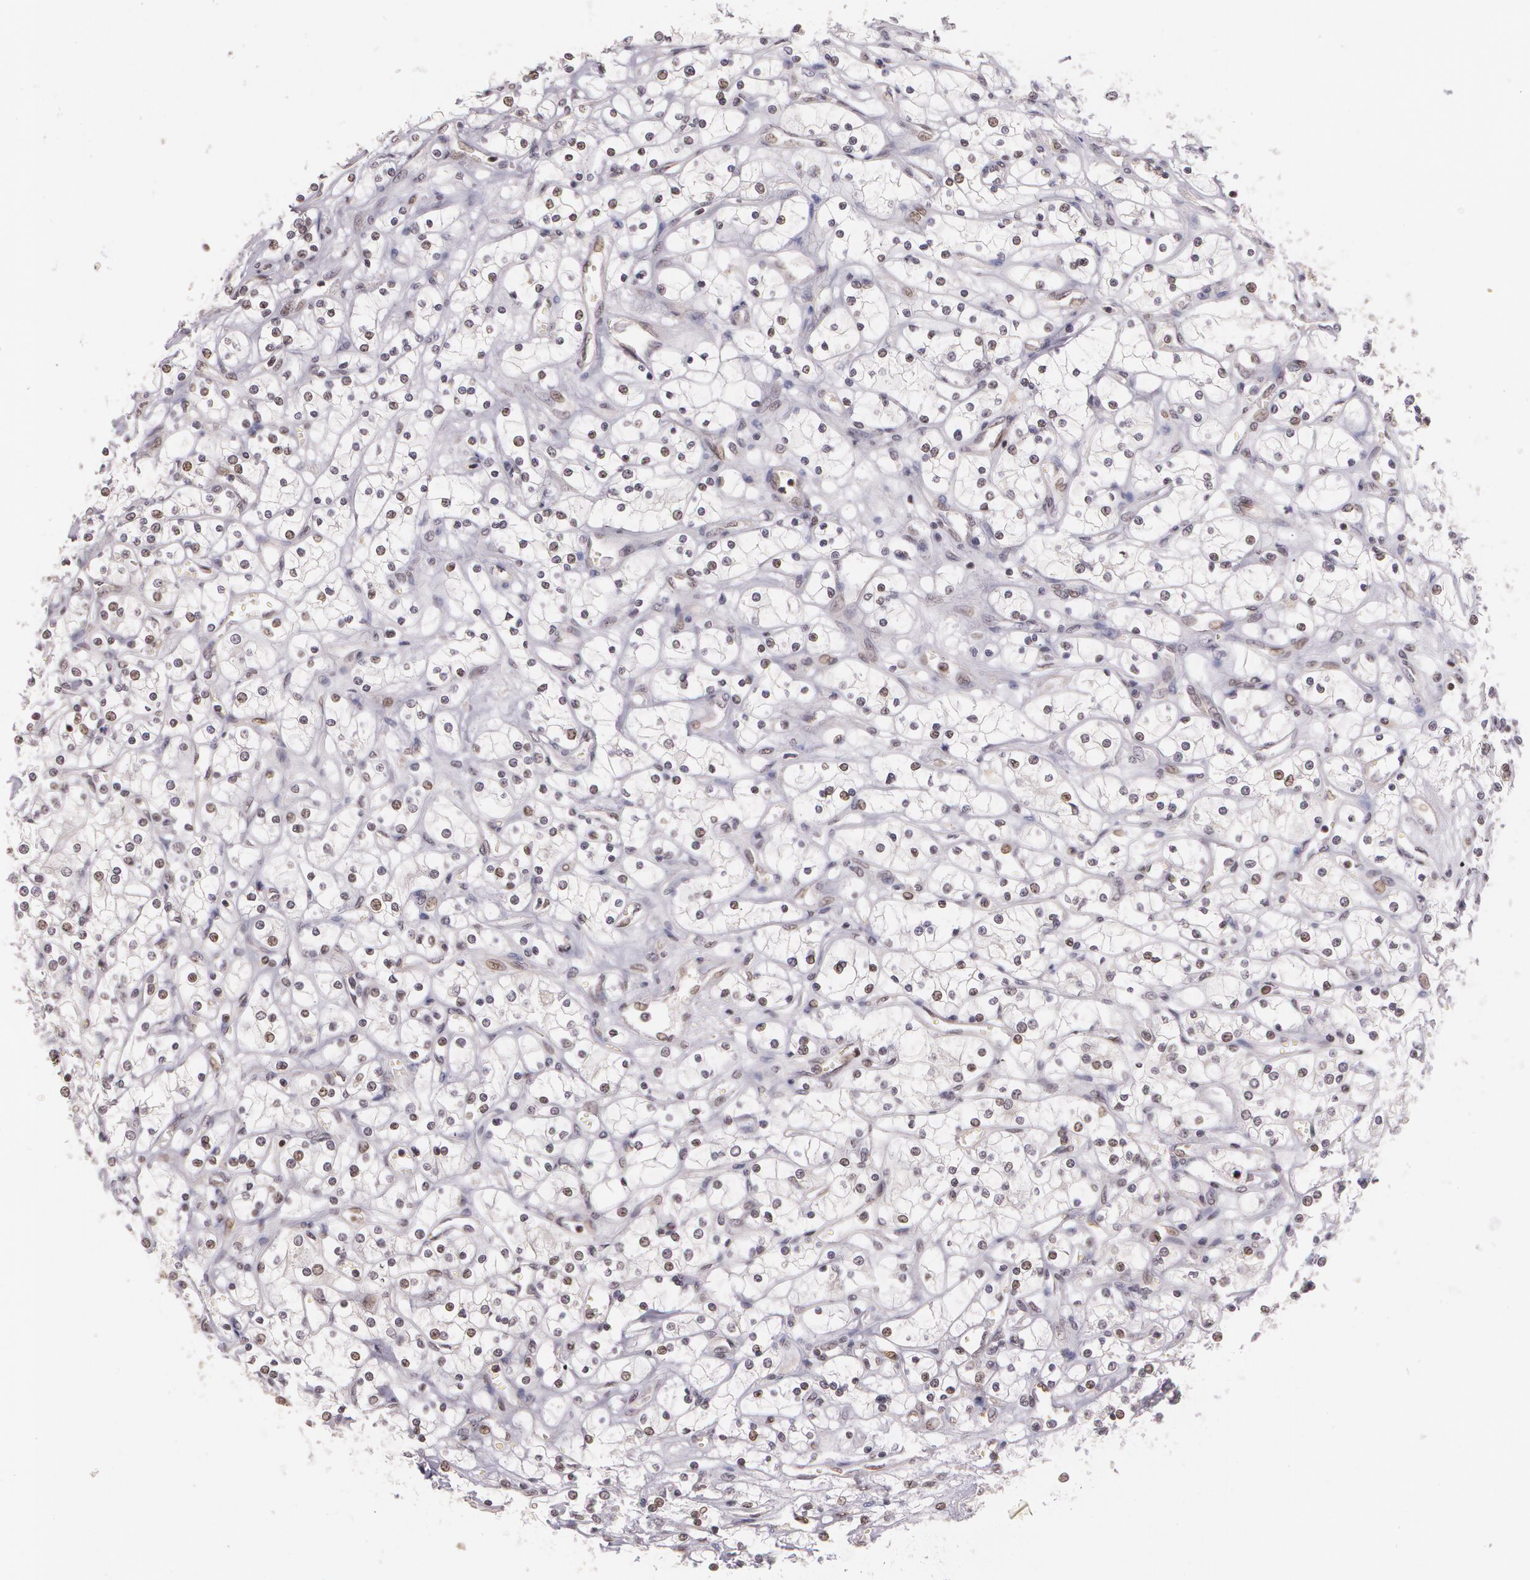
{"staining": {"intensity": "weak", "quantity": "<25%", "location": "nuclear"}, "tissue": "renal cancer", "cell_type": "Tumor cells", "image_type": "cancer", "snomed": [{"axis": "morphology", "description": "Adenocarcinoma, NOS"}, {"axis": "topography", "description": "Kidney"}], "caption": "This is an IHC micrograph of adenocarcinoma (renal). There is no positivity in tumor cells.", "gene": "CUL2", "patient": {"sex": "male", "age": 61}}